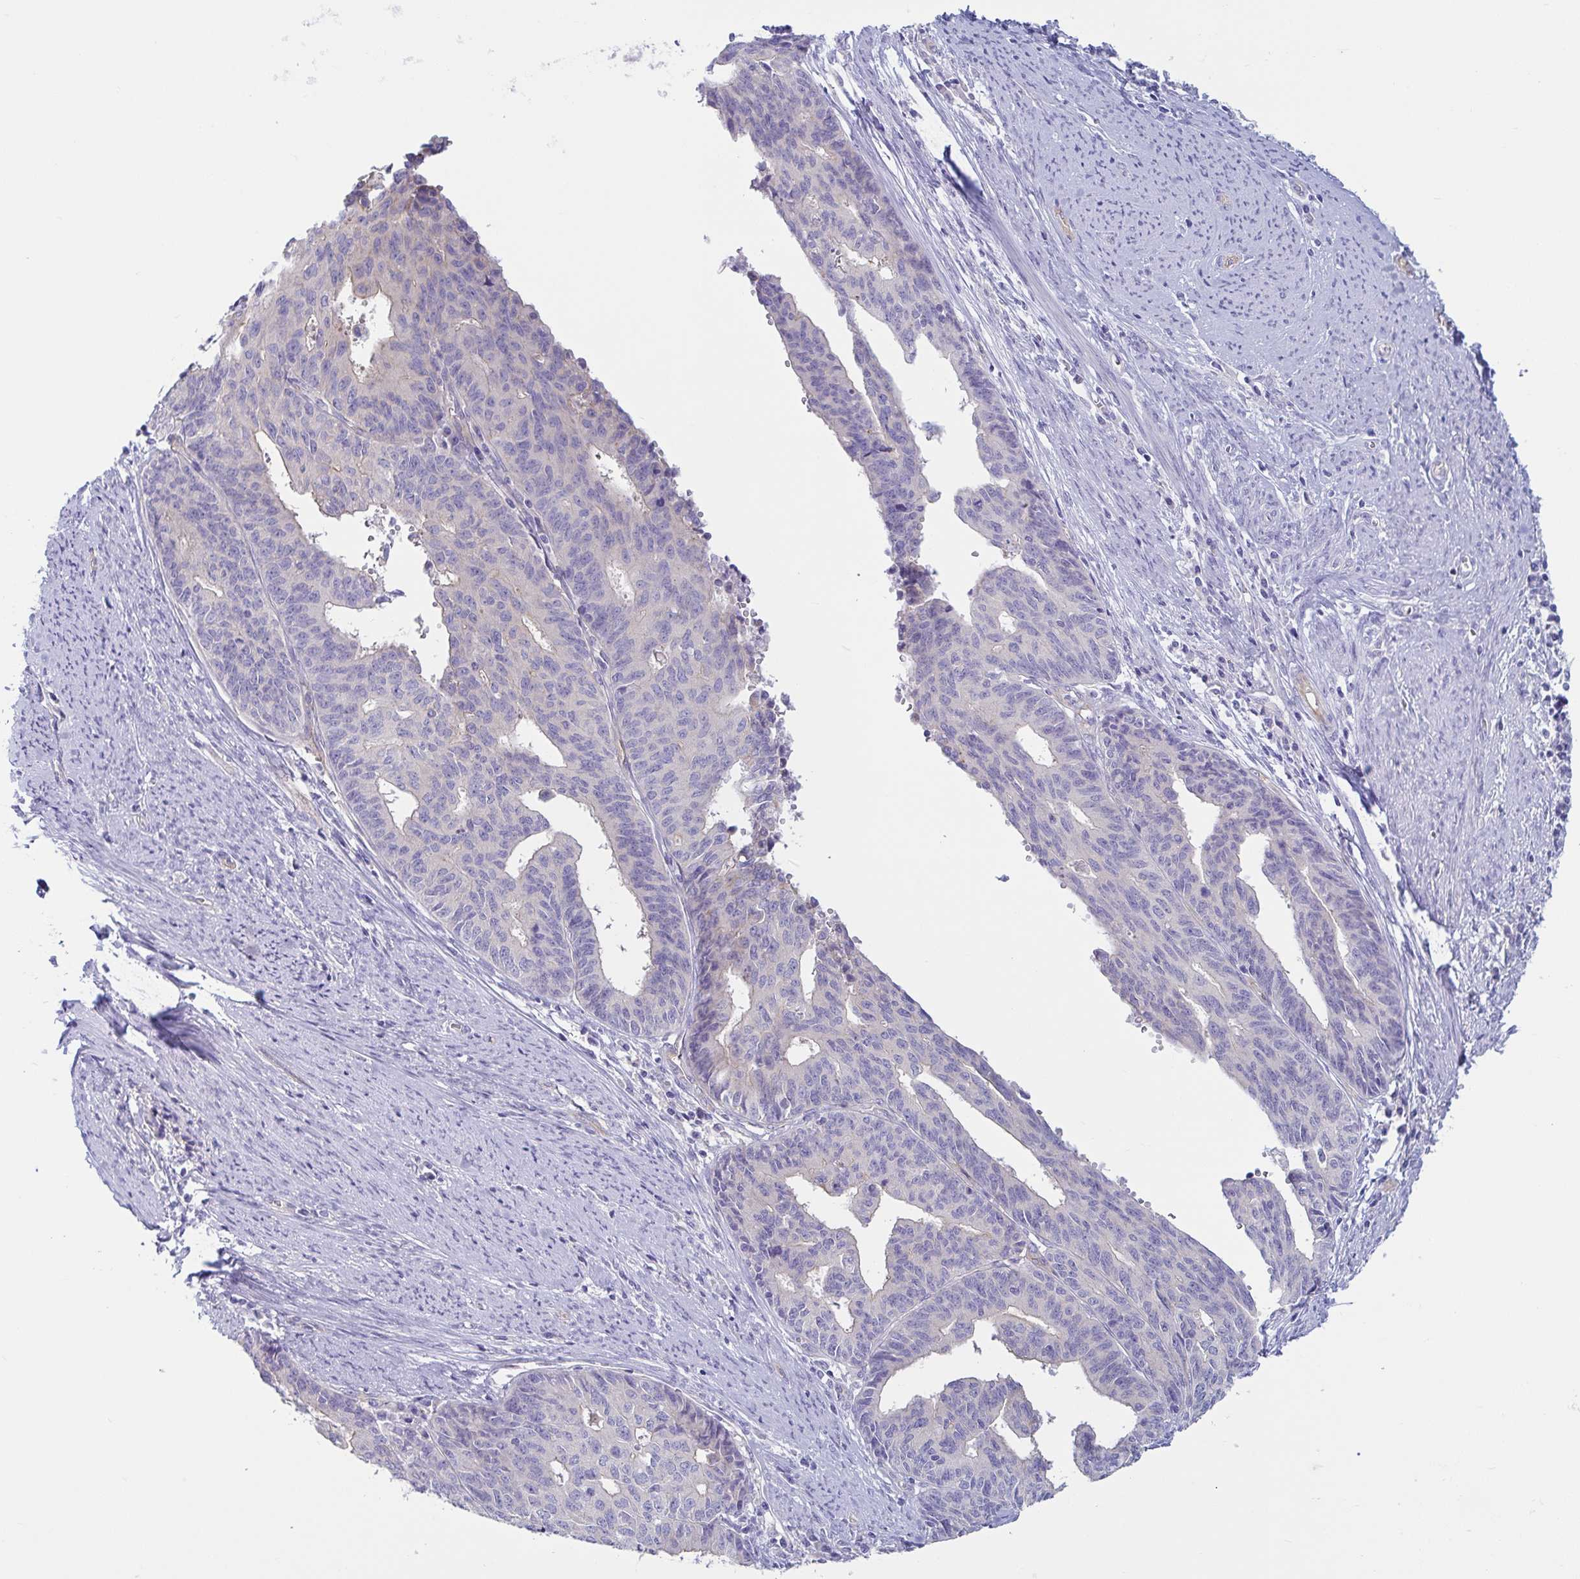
{"staining": {"intensity": "negative", "quantity": "none", "location": "none"}, "tissue": "endometrial cancer", "cell_type": "Tumor cells", "image_type": "cancer", "snomed": [{"axis": "morphology", "description": "Adenocarcinoma, NOS"}, {"axis": "topography", "description": "Endometrium"}], "caption": "The immunohistochemistry photomicrograph has no significant expression in tumor cells of adenocarcinoma (endometrial) tissue. Brightfield microscopy of immunohistochemistry stained with DAB (3,3'-diaminobenzidine) (brown) and hematoxylin (blue), captured at high magnification.", "gene": "TNNI2", "patient": {"sex": "female", "age": 65}}